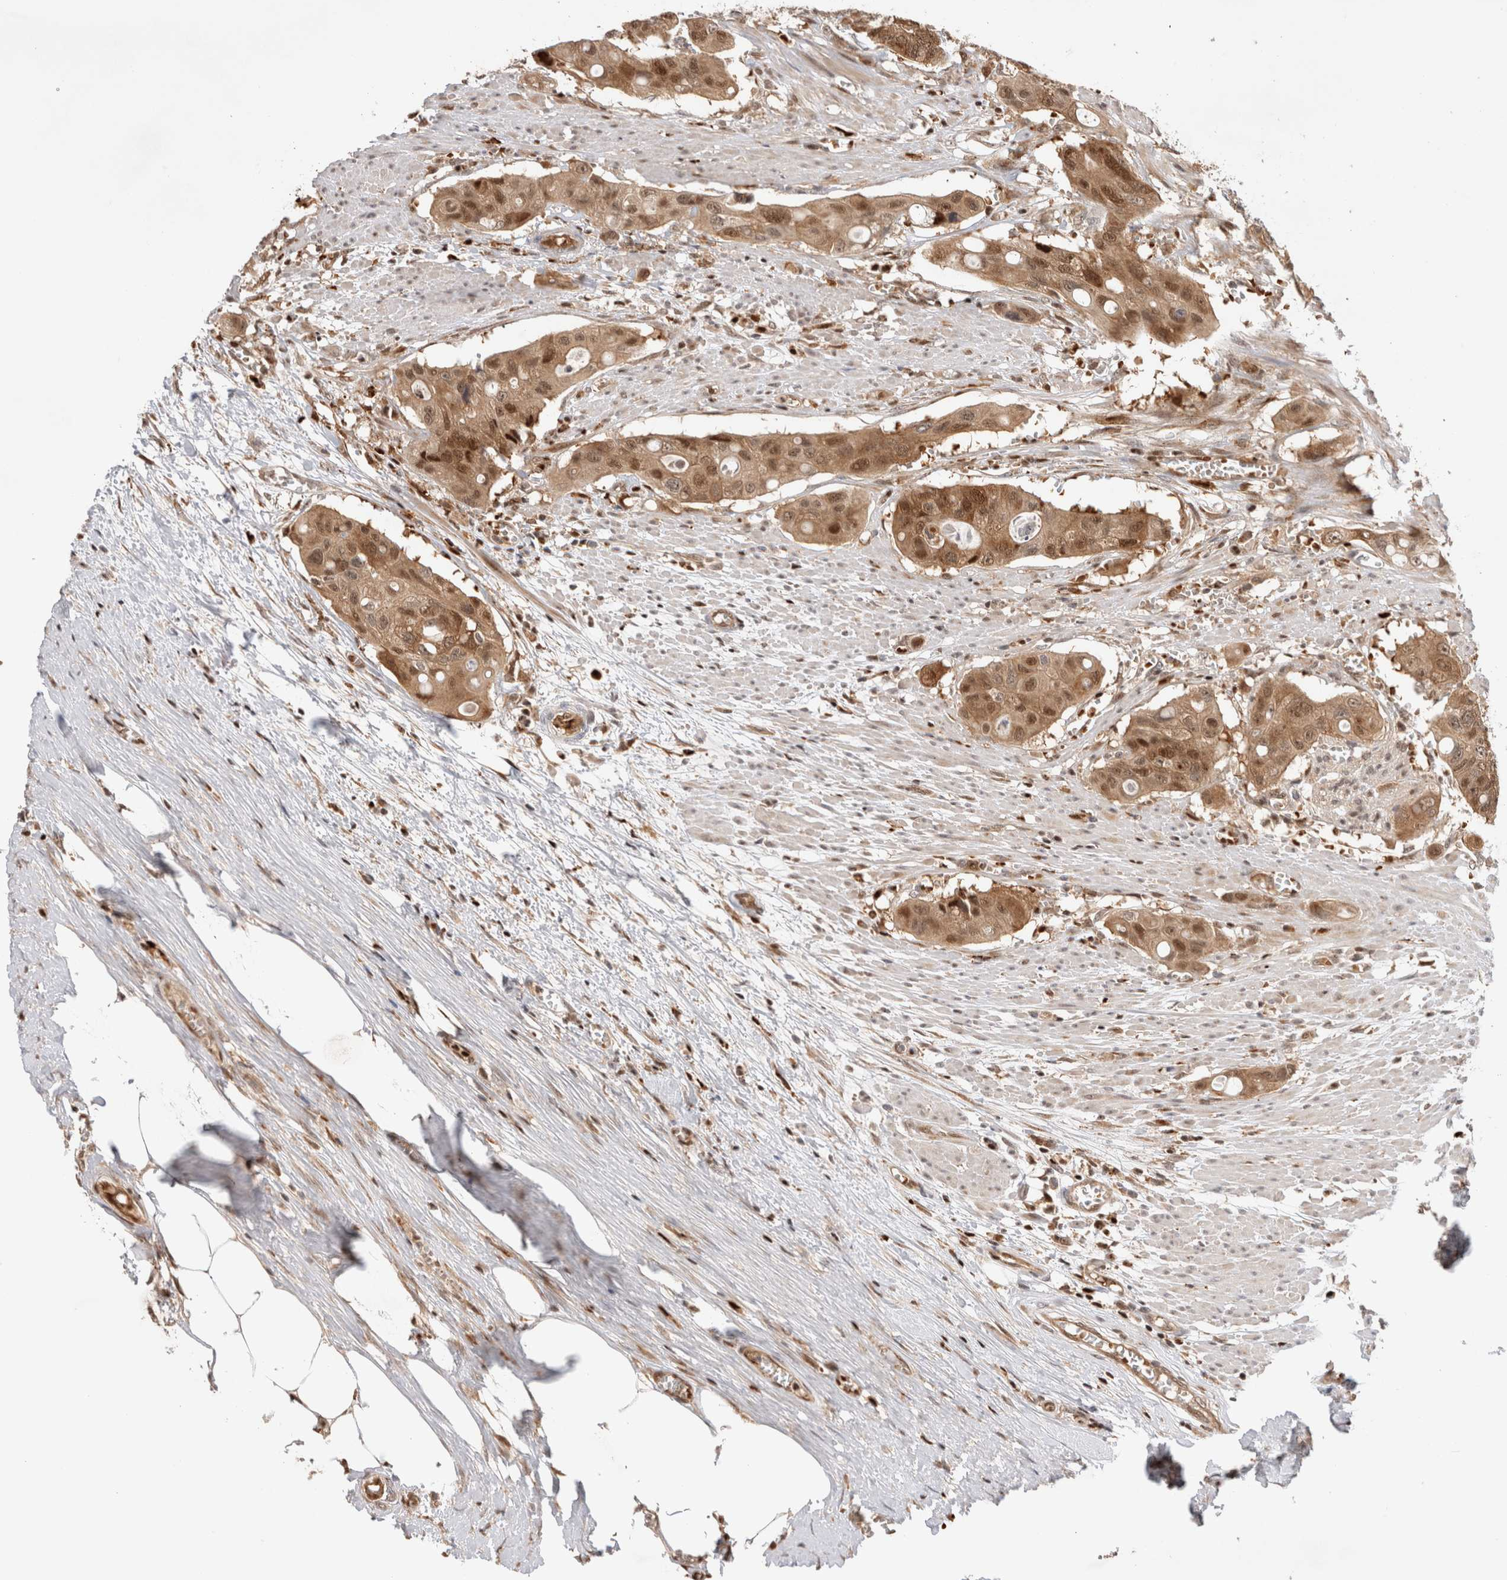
{"staining": {"intensity": "strong", "quantity": ">75%", "location": "cytoplasmic/membranous,nuclear"}, "tissue": "colorectal cancer", "cell_type": "Tumor cells", "image_type": "cancer", "snomed": [{"axis": "morphology", "description": "Adenocarcinoma, NOS"}, {"axis": "topography", "description": "Colon"}], "caption": "Immunohistochemistry (DAB) staining of human colorectal cancer exhibits strong cytoplasmic/membranous and nuclear protein staining in approximately >75% of tumor cells. Using DAB (3,3'-diaminobenzidine) (brown) and hematoxylin (blue) stains, captured at high magnification using brightfield microscopy.", "gene": "OTUD6B", "patient": {"sex": "female", "age": 57}}